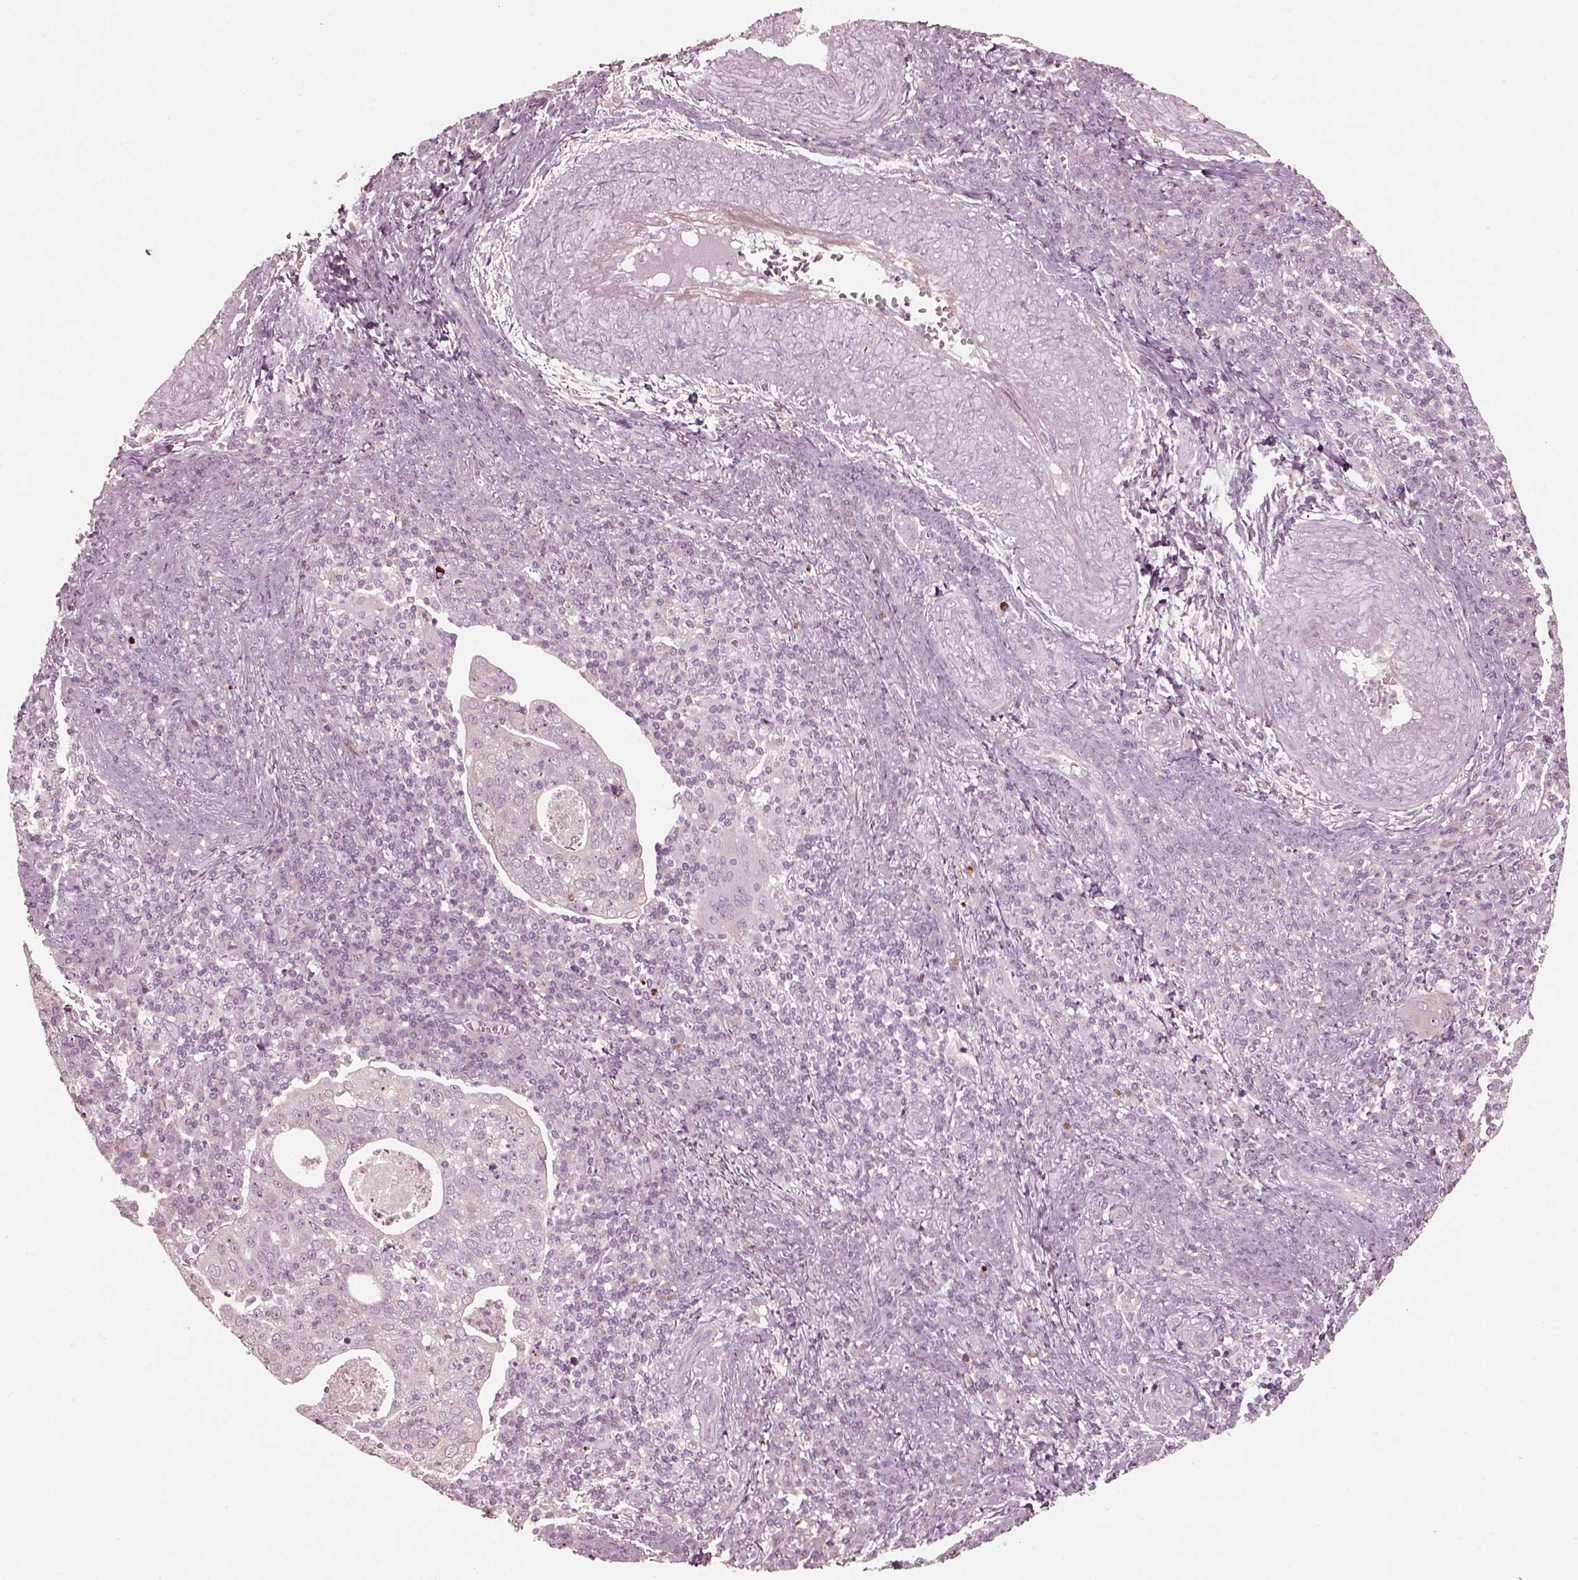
{"staining": {"intensity": "negative", "quantity": "none", "location": "none"}, "tissue": "cervical cancer", "cell_type": "Tumor cells", "image_type": "cancer", "snomed": [{"axis": "morphology", "description": "Squamous cell carcinoma, NOS"}, {"axis": "topography", "description": "Cervix"}], "caption": "DAB immunohistochemical staining of human cervical cancer displays no significant staining in tumor cells.", "gene": "EFEMP1", "patient": {"sex": "female", "age": 39}}